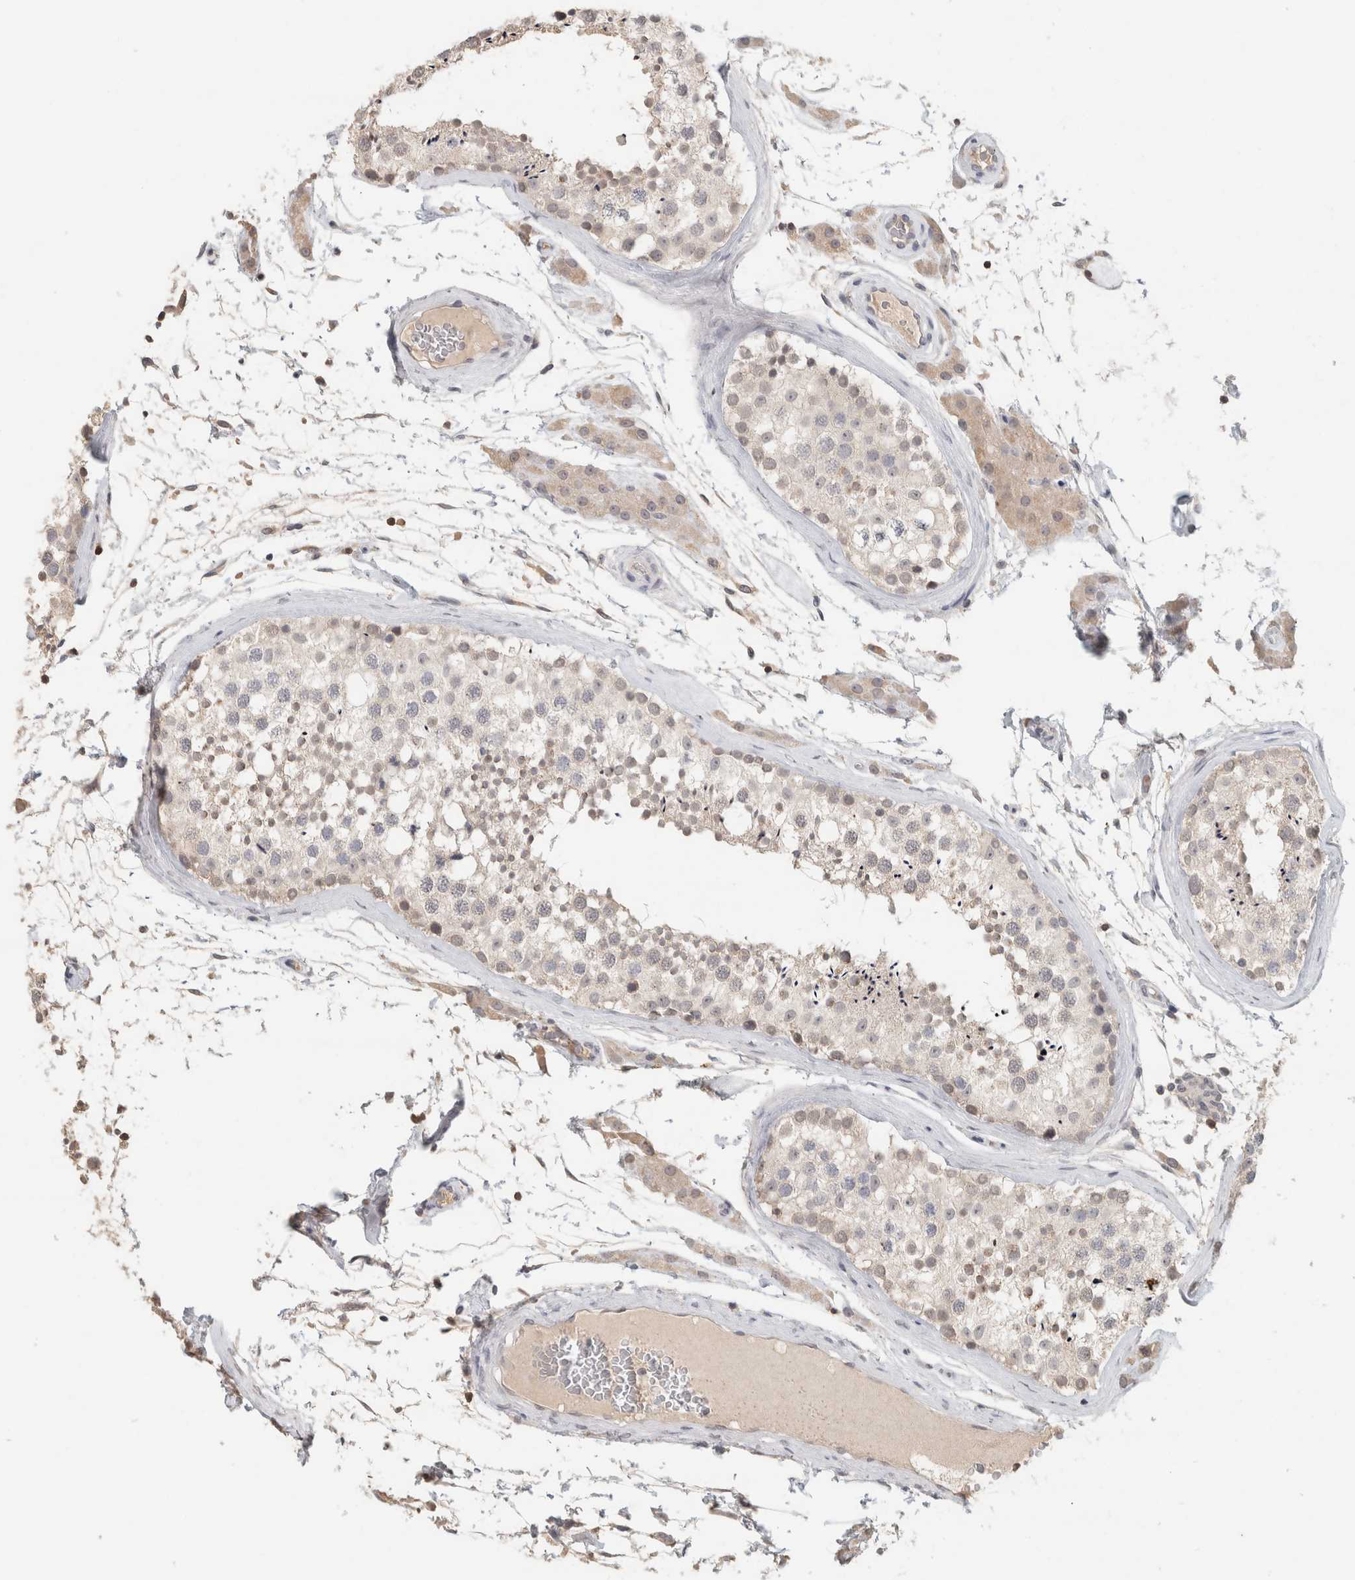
{"staining": {"intensity": "weak", "quantity": "<25%", "location": "cytoplasmic/membranous"}, "tissue": "testis", "cell_type": "Cells in seminiferous ducts", "image_type": "normal", "snomed": [{"axis": "morphology", "description": "Normal tissue, NOS"}, {"axis": "topography", "description": "Testis"}], "caption": "Immunohistochemistry (IHC) of benign testis shows no expression in cells in seminiferous ducts.", "gene": "TRAT1", "patient": {"sex": "male", "age": 46}}